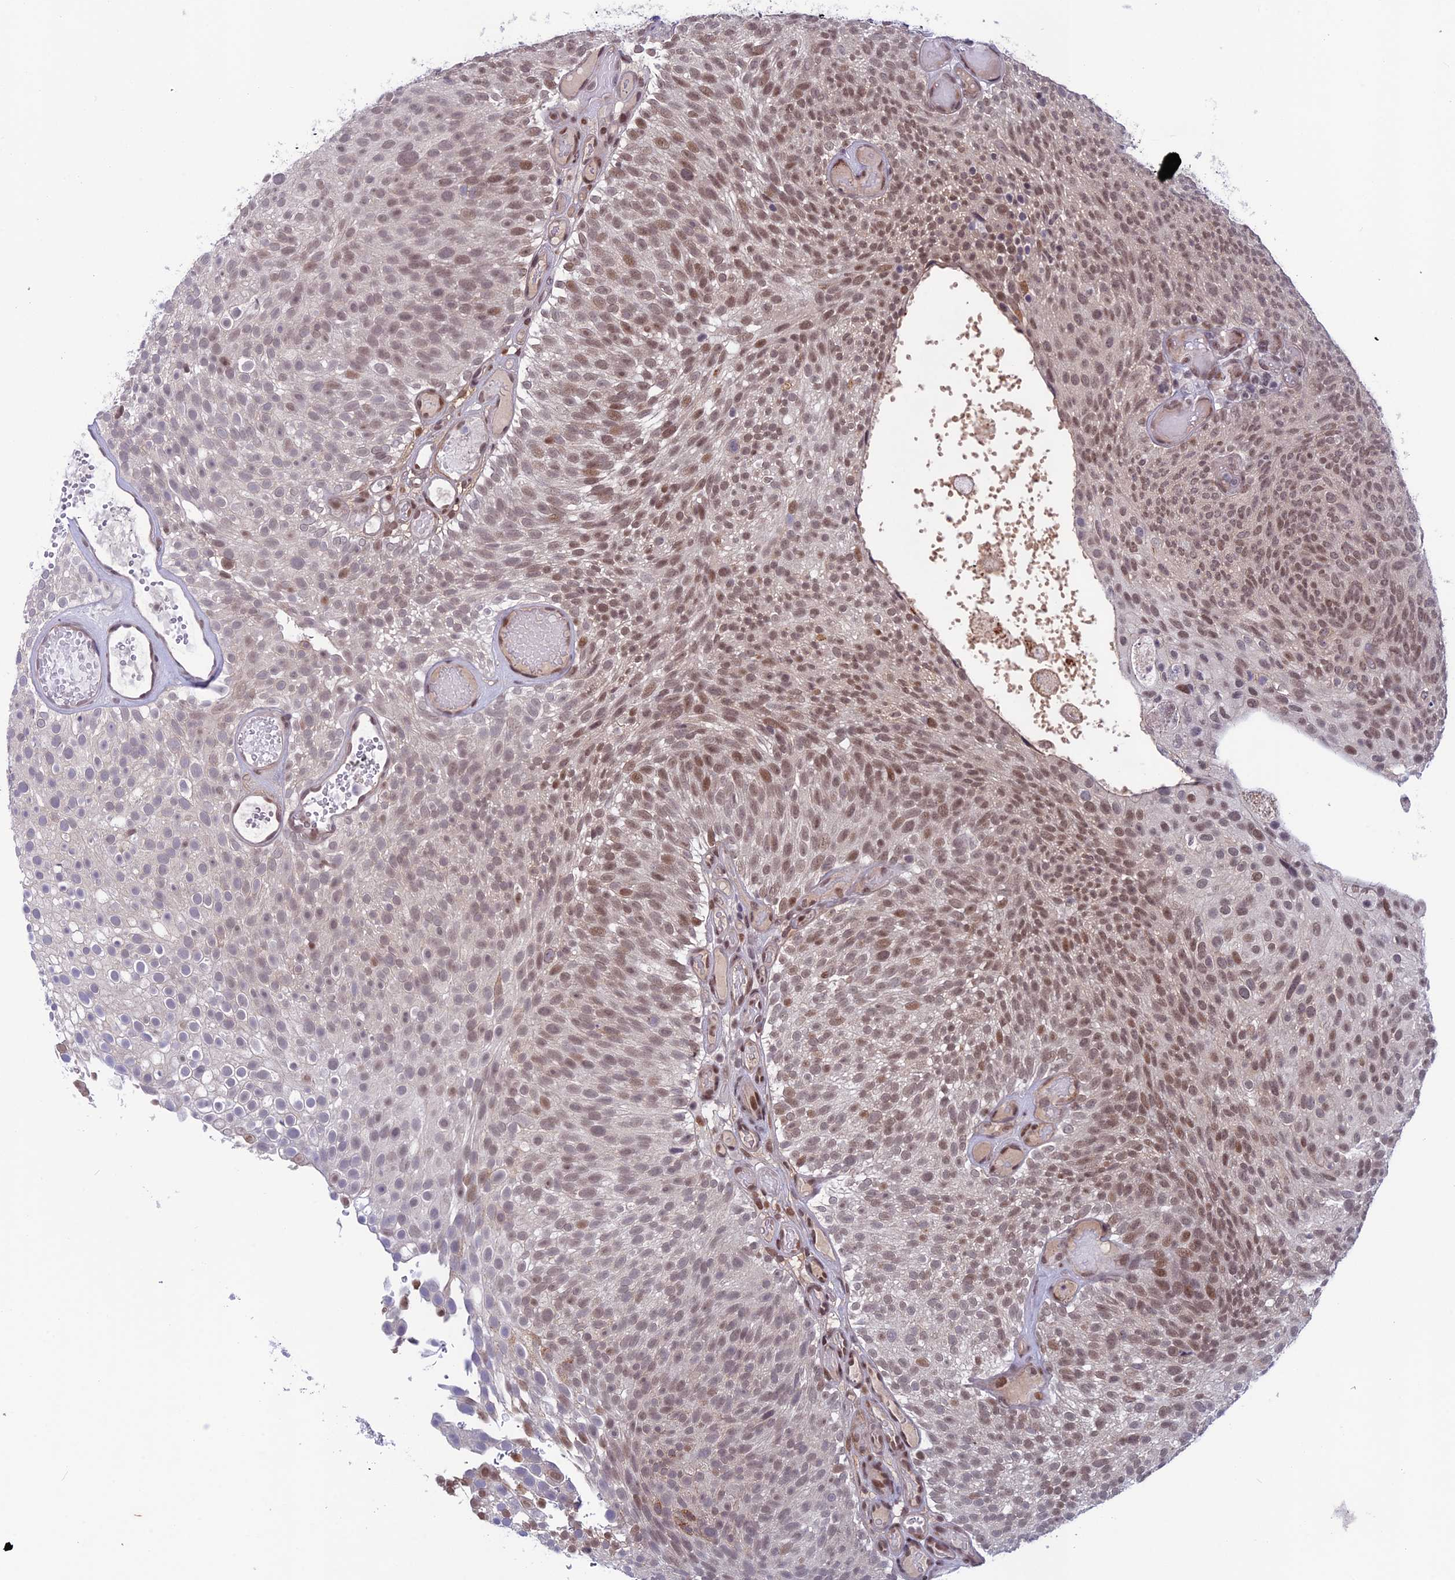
{"staining": {"intensity": "moderate", "quantity": ">75%", "location": "nuclear"}, "tissue": "urothelial cancer", "cell_type": "Tumor cells", "image_type": "cancer", "snomed": [{"axis": "morphology", "description": "Urothelial carcinoma, Low grade"}, {"axis": "topography", "description": "Urinary bladder"}], "caption": "Immunohistochemical staining of human urothelial cancer shows medium levels of moderate nuclear positivity in approximately >75% of tumor cells.", "gene": "FKBPL", "patient": {"sex": "male", "age": 78}}